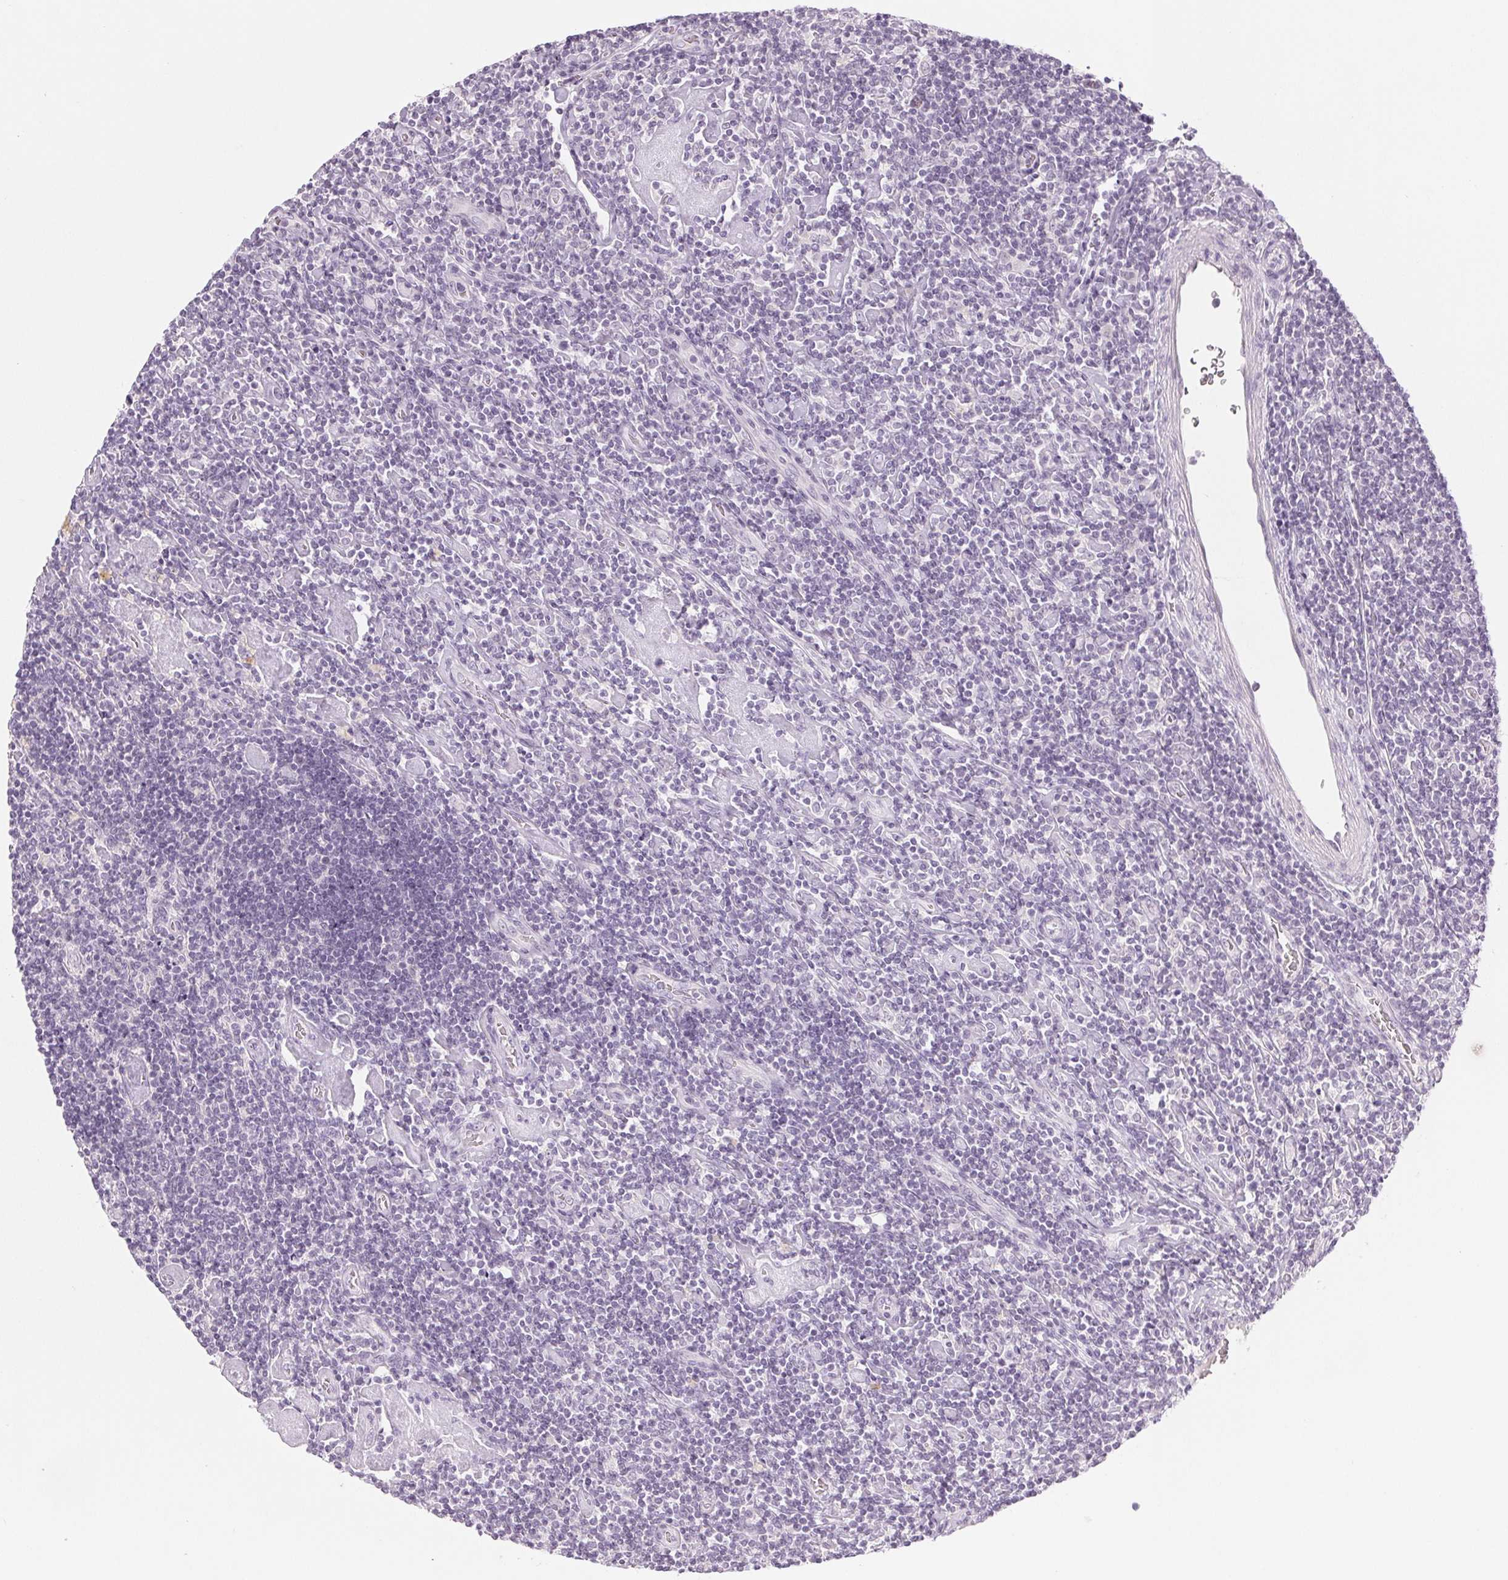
{"staining": {"intensity": "negative", "quantity": "none", "location": "none"}, "tissue": "lymphoma", "cell_type": "Tumor cells", "image_type": "cancer", "snomed": [{"axis": "morphology", "description": "Hodgkin's disease, NOS"}, {"axis": "topography", "description": "Lymph node"}], "caption": "A micrograph of lymphoma stained for a protein exhibits no brown staining in tumor cells.", "gene": "EHHADH", "patient": {"sex": "male", "age": 40}}